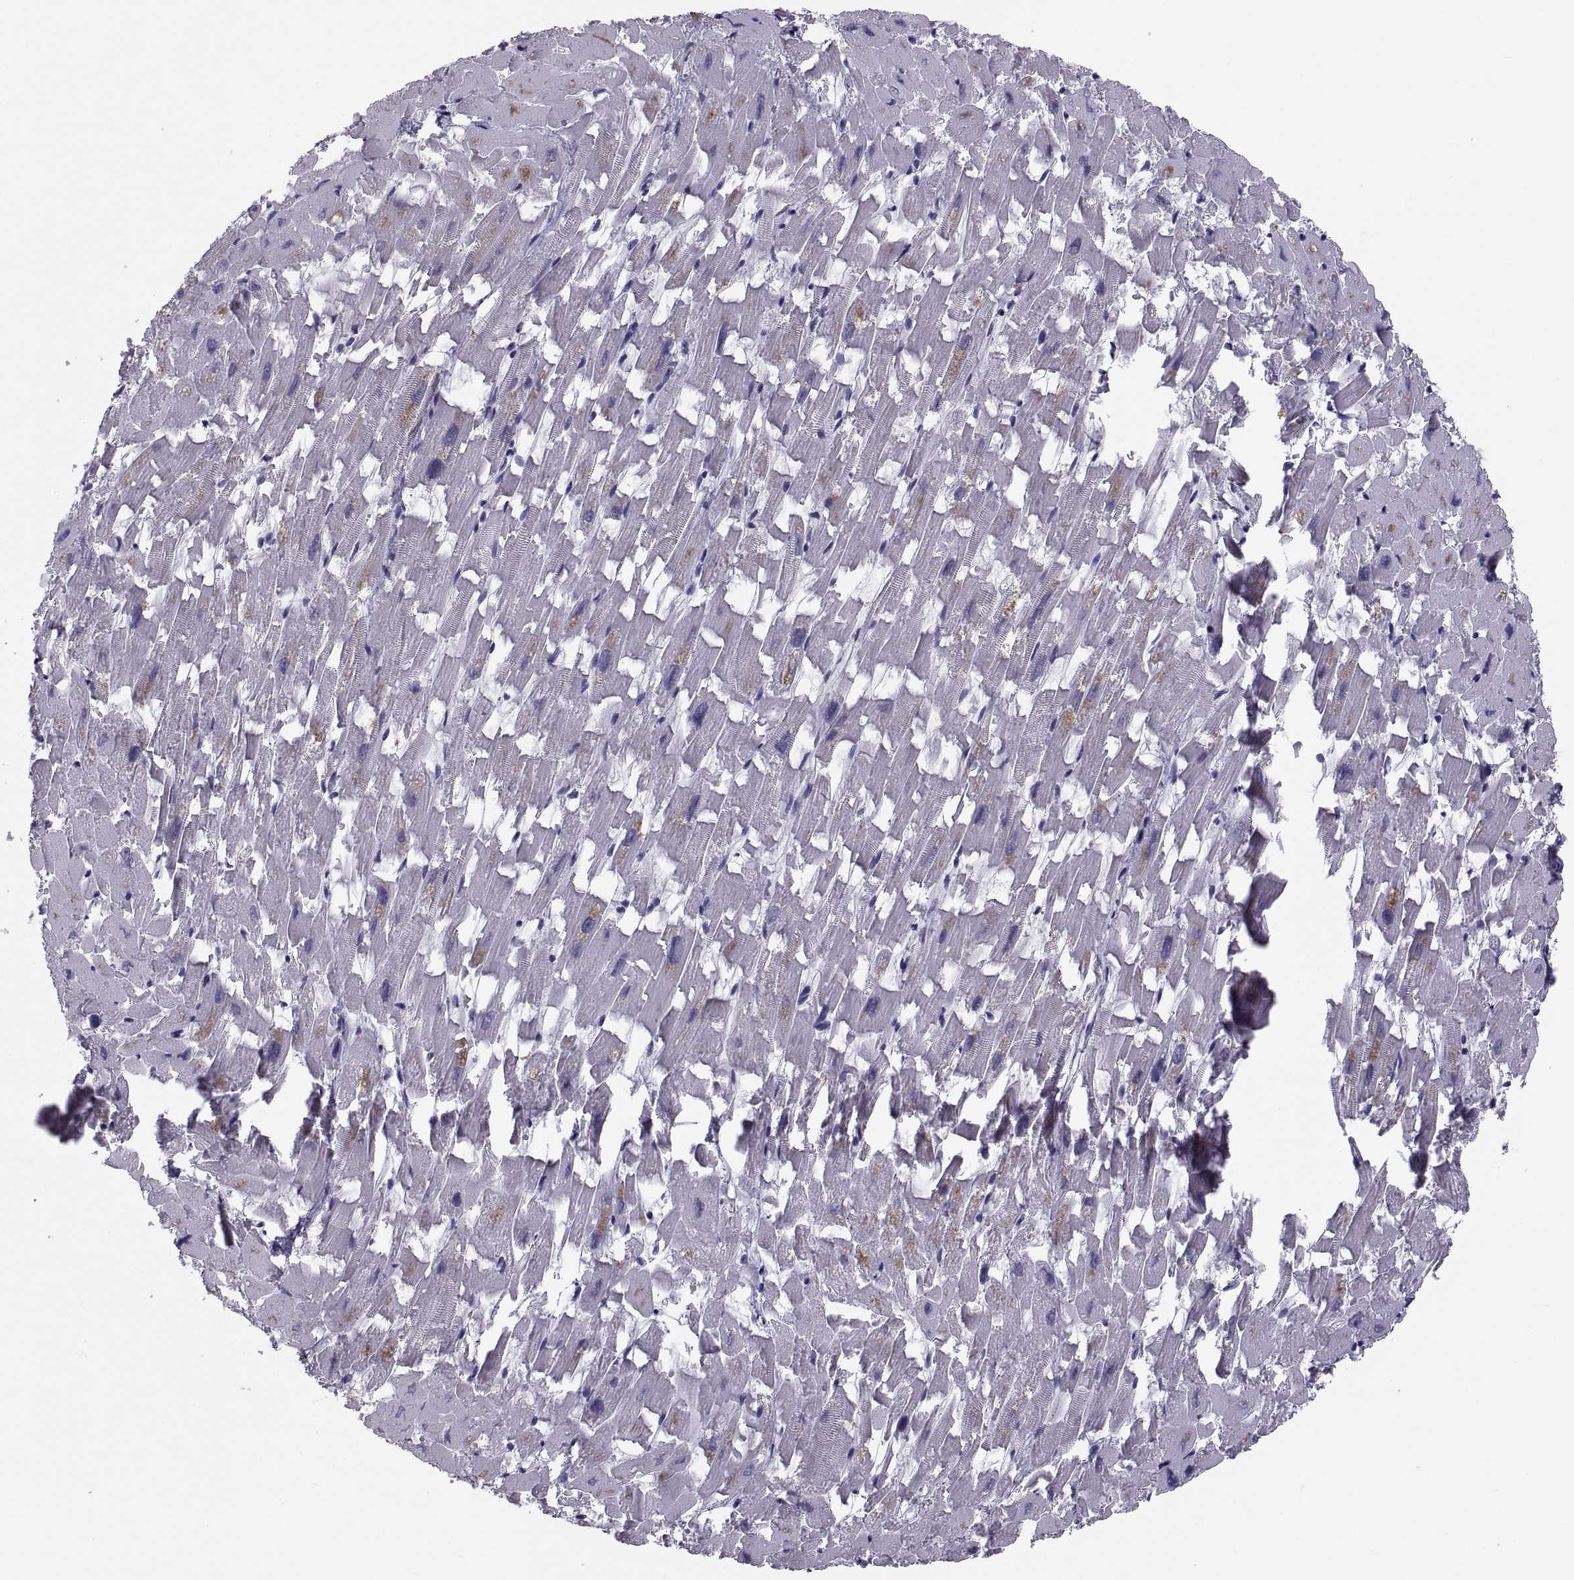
{"staining": {"intensity": "negative", "quantity": "none", "location": "none"}, "tissue": "heart muscle", "cell_type": "Cardiomyocytes", "image_type": "normal", "snomed": [{"axis": "morphology", "description": "Normal tissue, NOS"}, {"axis": "topography", "description": "Heart"}], "caption": "DAB immunohistochemical staining of normal human heart muscle demonstrates no significant expression in cardiomyocytes. (DAB immunohistochemistry, high magnification).", "gene": "PDZRN4", "patient": {"sex": "female", "age": 64}}